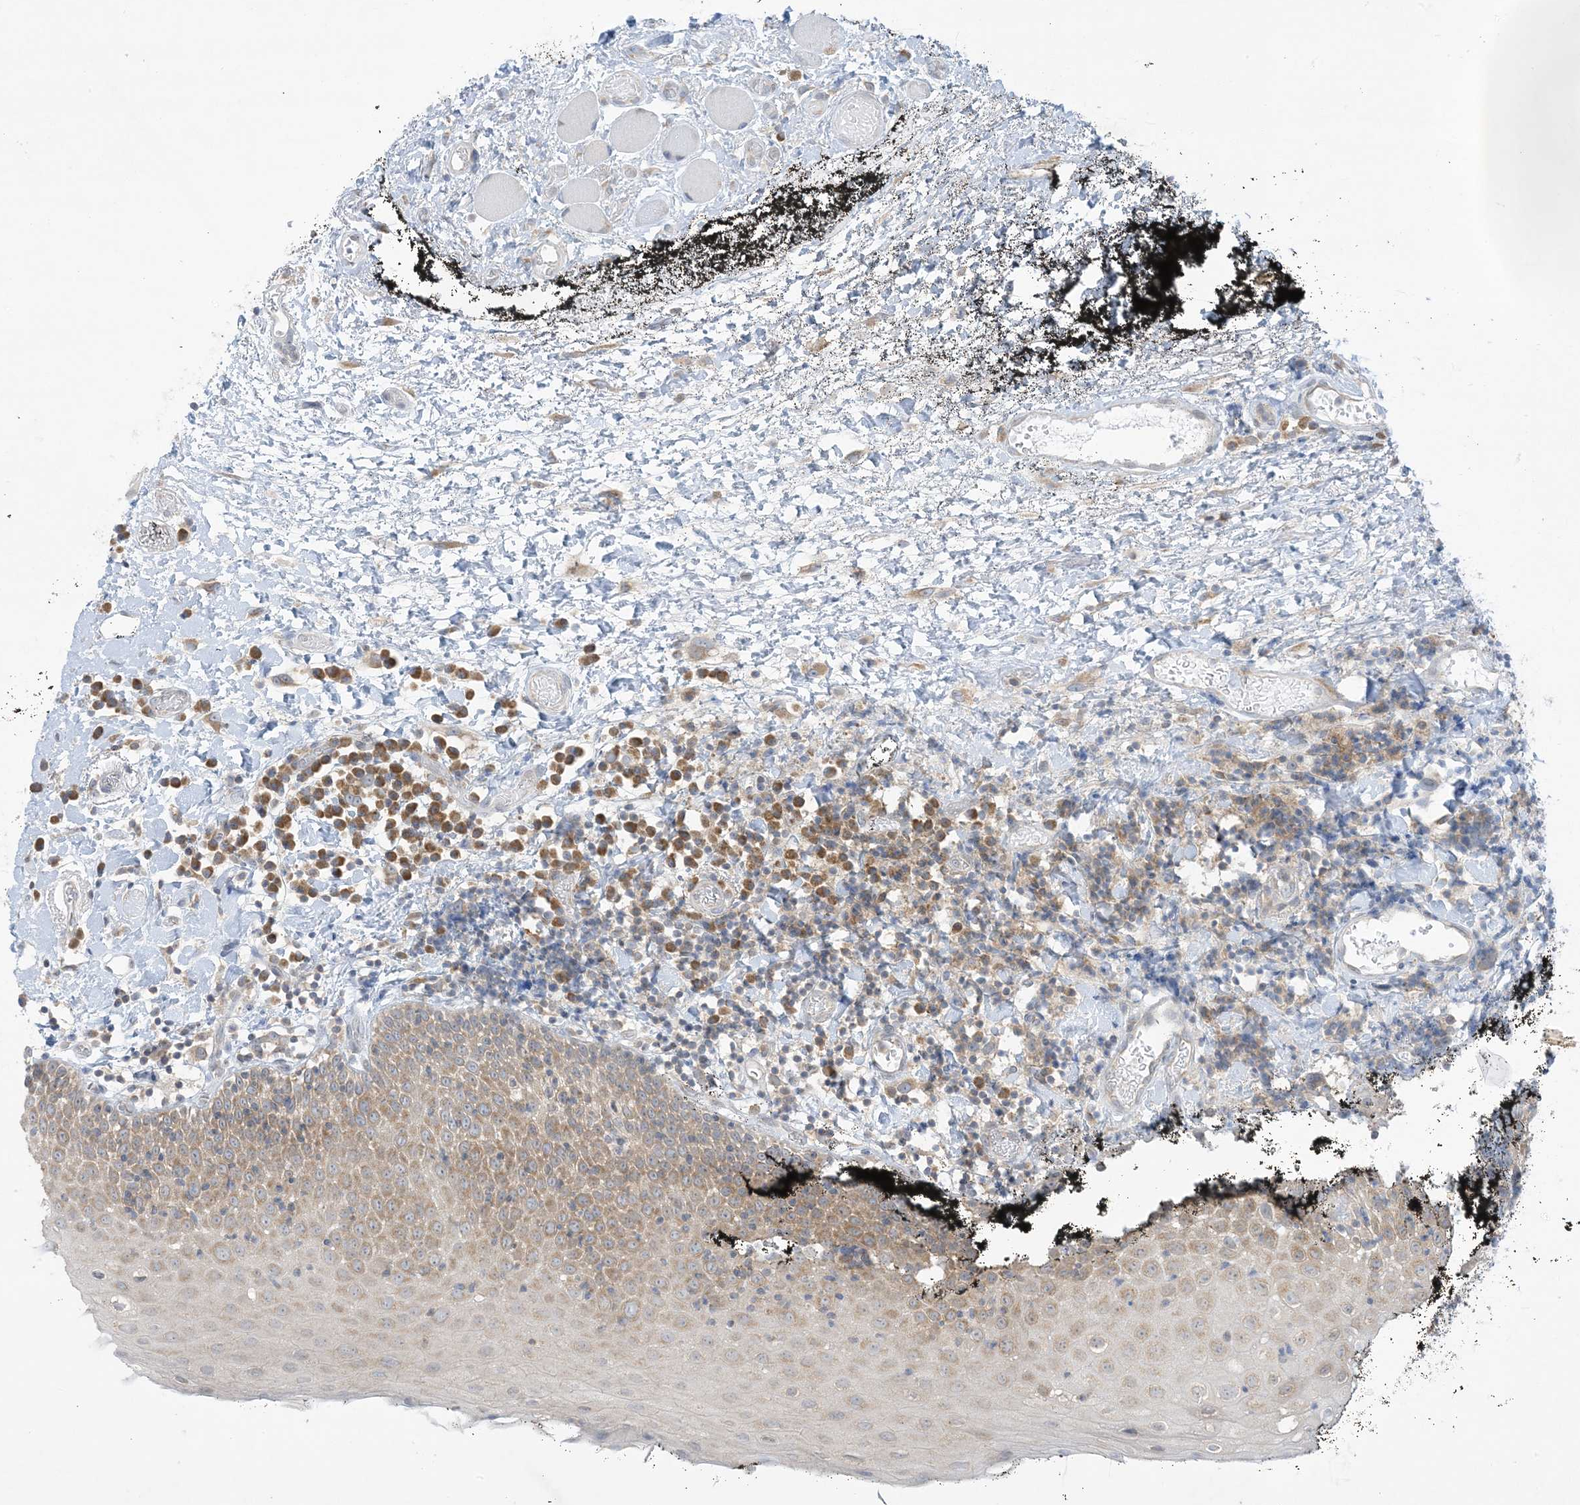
{"staining": {"intensity": "moderate", "quantity": "<25%", "location": "cytoplasmic/membranous"}, "tissue": "oral mucosa", "cell_type": "Squamous epithelial cells", "image_type": "normal", "snomed": [{"axis": "morphology", "description": "Normal tissue, NOS"}, {"axis": "topography", "description": "Oral tissue"}], "caption": "Immunohistochemical staining of unremarkable human oral mucosa demonstrates <25% levels of moderate cytoplasmic/membranous protein staining in about <25% of squamous epithelial cells.", "gene": "RPP40", "patient": {"sex": "male", "age": 74}}